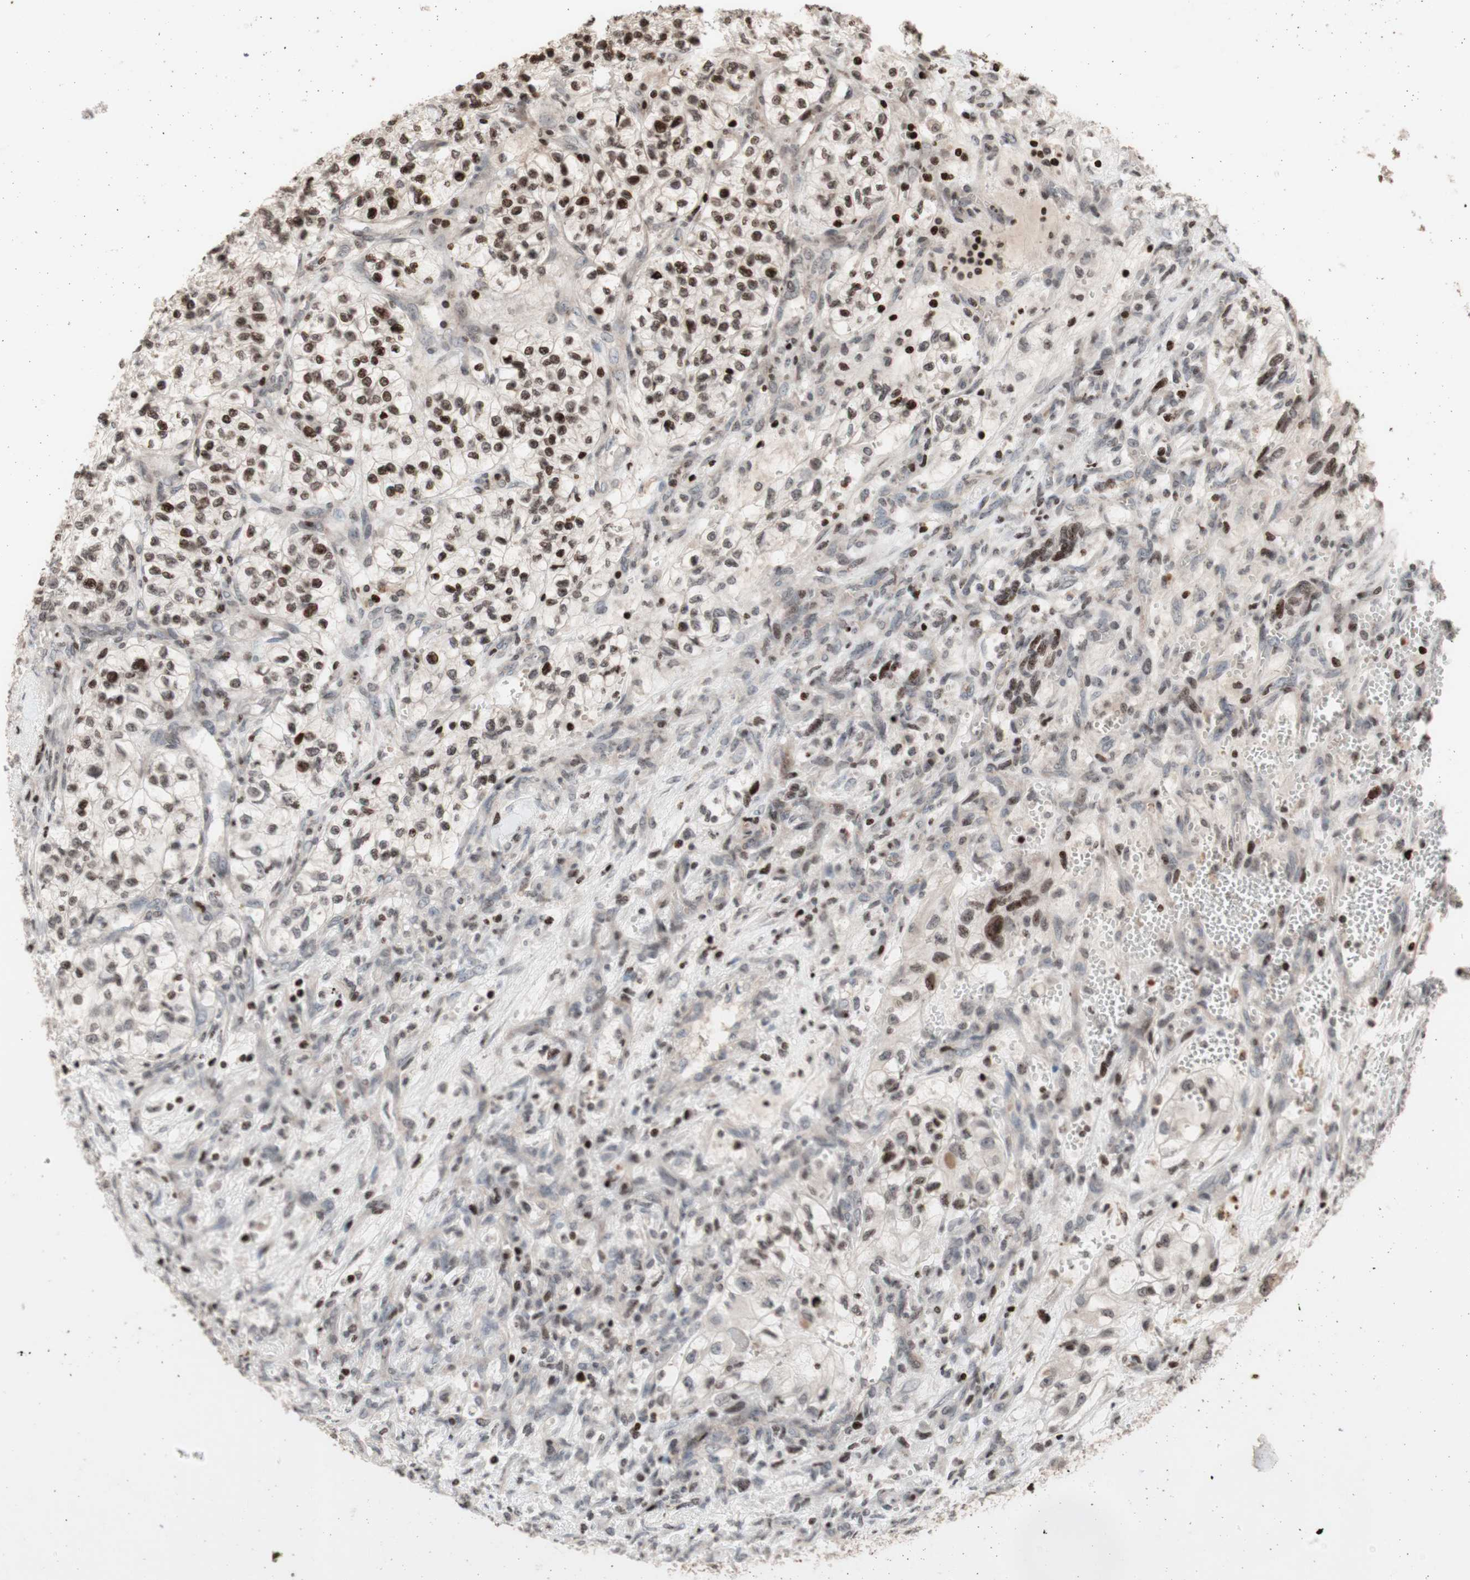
{"staining": {"intensity": "moderate", "quantity": ">75%", "location": "nuclear"}, "tissue": "renal cancer", "cell_type": "Tumor cells", "image_type": "cancer", "snomed": [{"axis": "morphology", "description": "Adenocarcinoma, NOS"}, {"axis": "topography", "description": "Kidney"}], "caption": "Renal adenocarcinoma was stained to show a protein in brown. There is medium levels of moderate nuclear positivity in about >75% of tumor cells.", "gene": "POLA1", "patient": {"sex": "female", "age": 57}}